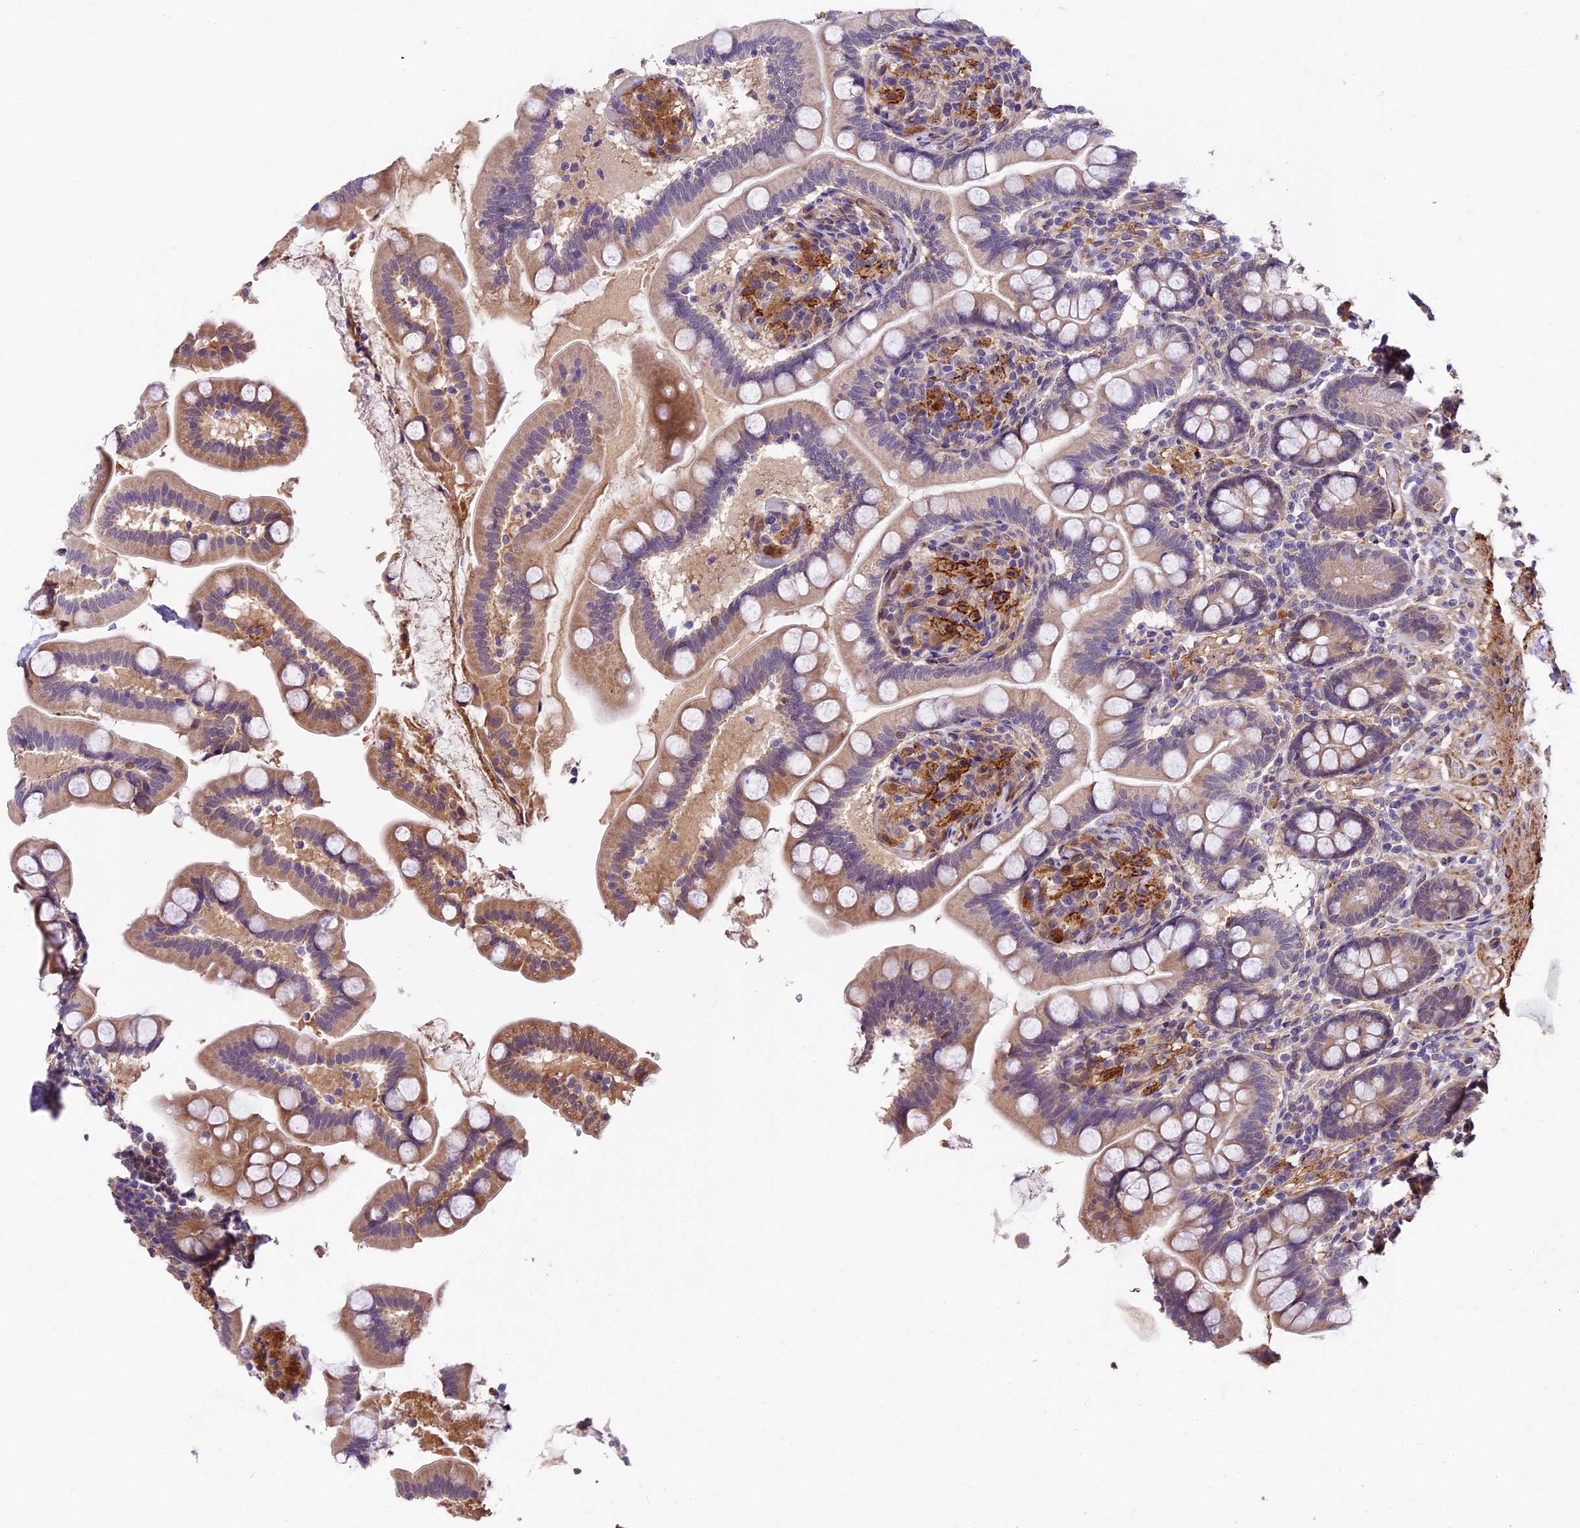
{"staining": {"intensity": "moderate", "quantity": "25%-75%", "location": "cytoplasmic/membranous"}, "tissue": "small intestine", "cell_type": "Glandular cells", "image_type": "normal", "snomed": [{"axis": "morphology", "description": "Normal tissue, NOS"}, {"axis": "topography", "description": "Small intestine"}], "caption": "IHC staining of benign small intestine, which reveals medium levels of moderate cytoplasmic/membranous expression in approximately 25%-75% of glandular cells indicating moderate cytoplasmic/membranous protein positivity. The staining was performed using DAB (brown) for protein detection and nuclei were counterstained in hematoxylin (blue).", "gene": "LSM7", "patient": {"sex": "female", "age": 64}}